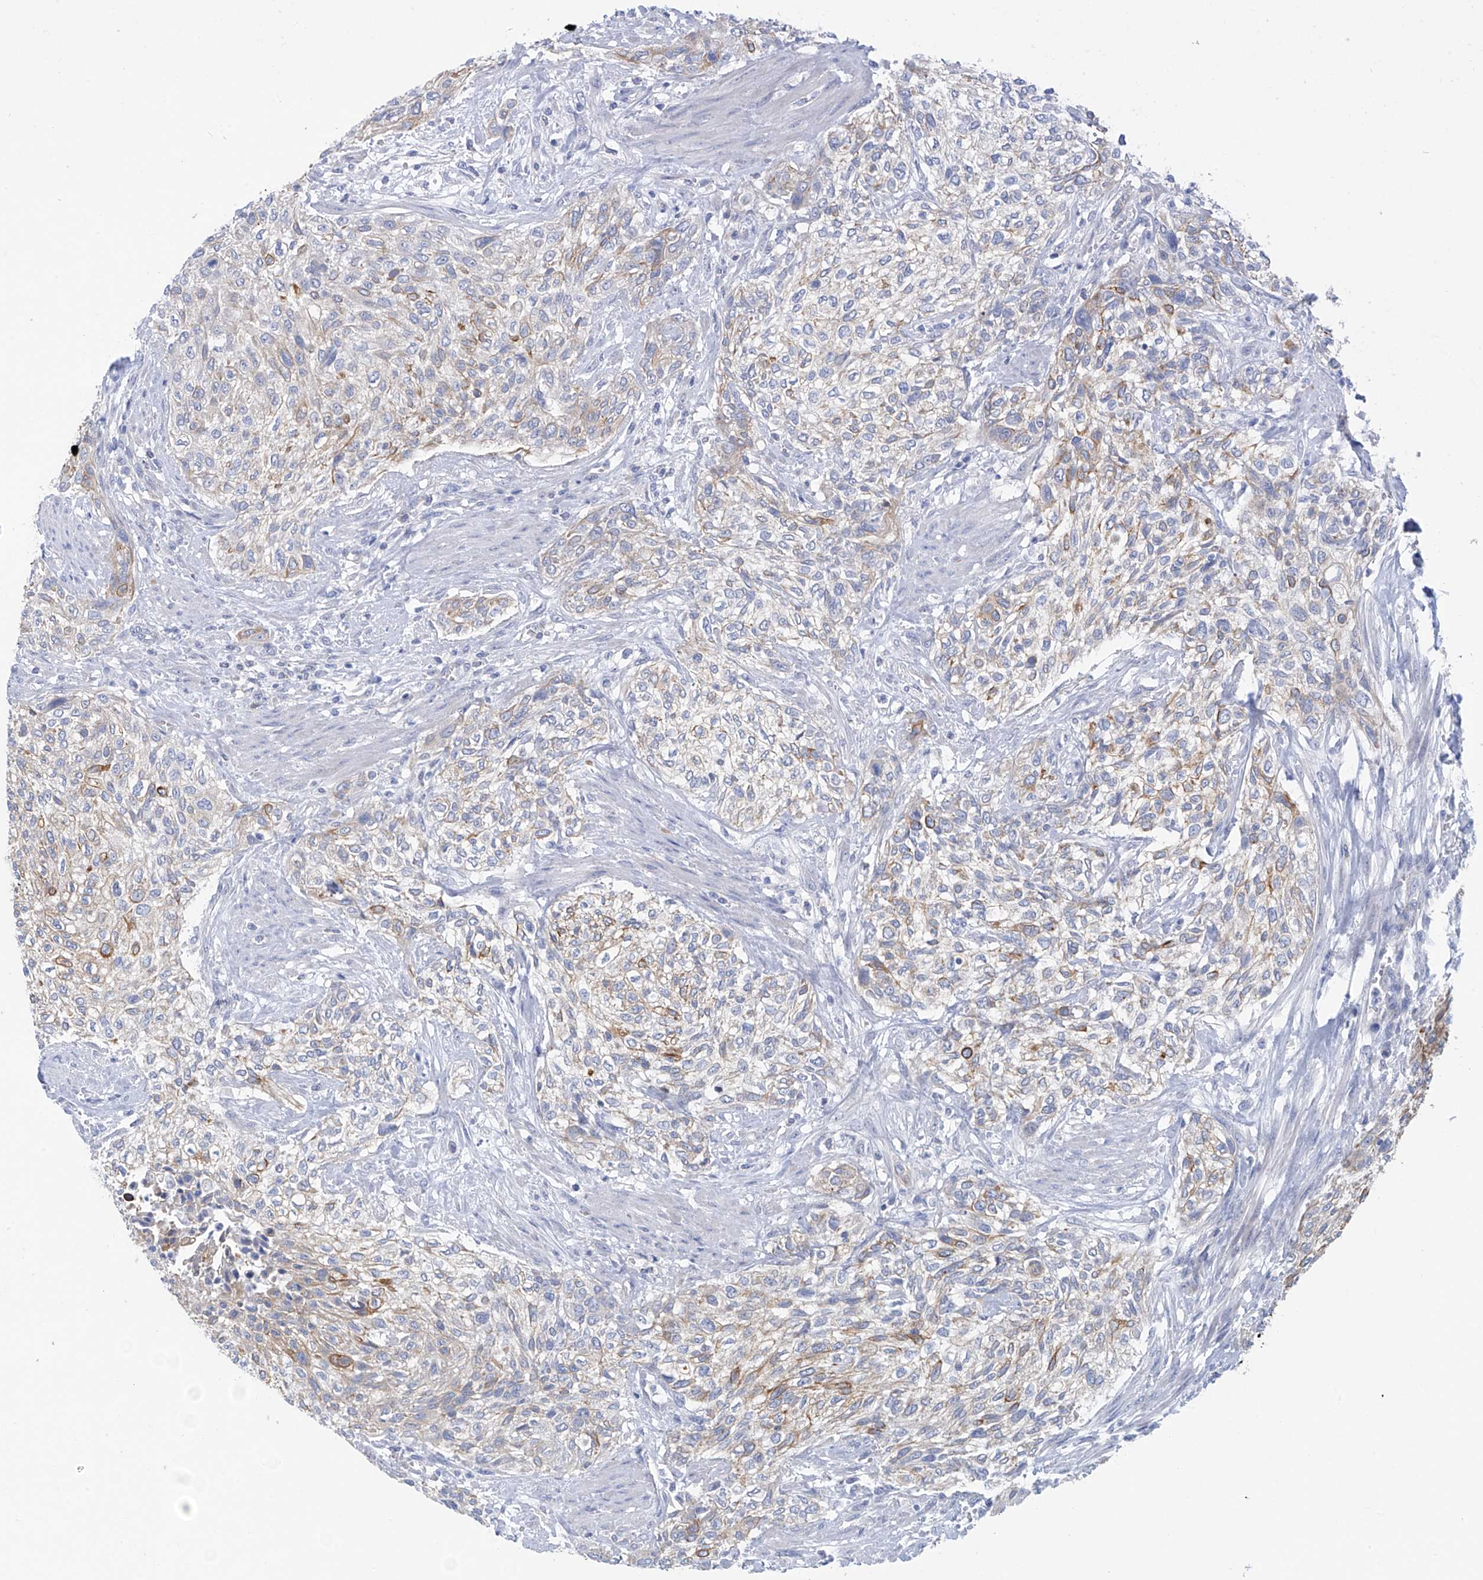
{"staining": {"intensity": "moderate", "quantity": "<25%", "location": "cytoplasmic/membranous"}, "tissue": "urothelial cancer", "cell_type": "Tumor cells", "image_type": "cancer", "snomed": [{"axis": "morphology", "description": "Urothelial carcinoma, High grade"}, {"axis": "topography", "description": "Urinary bladder"}], "caption": "Protein expression analysis of high-grade urothelial carcinoma exhibits moderate cytoplasmic/membranous staining in approximately <25% of tumor cells.", "gene": "PIK3C2B", "patient": {"sex": "male", "age": 35}}